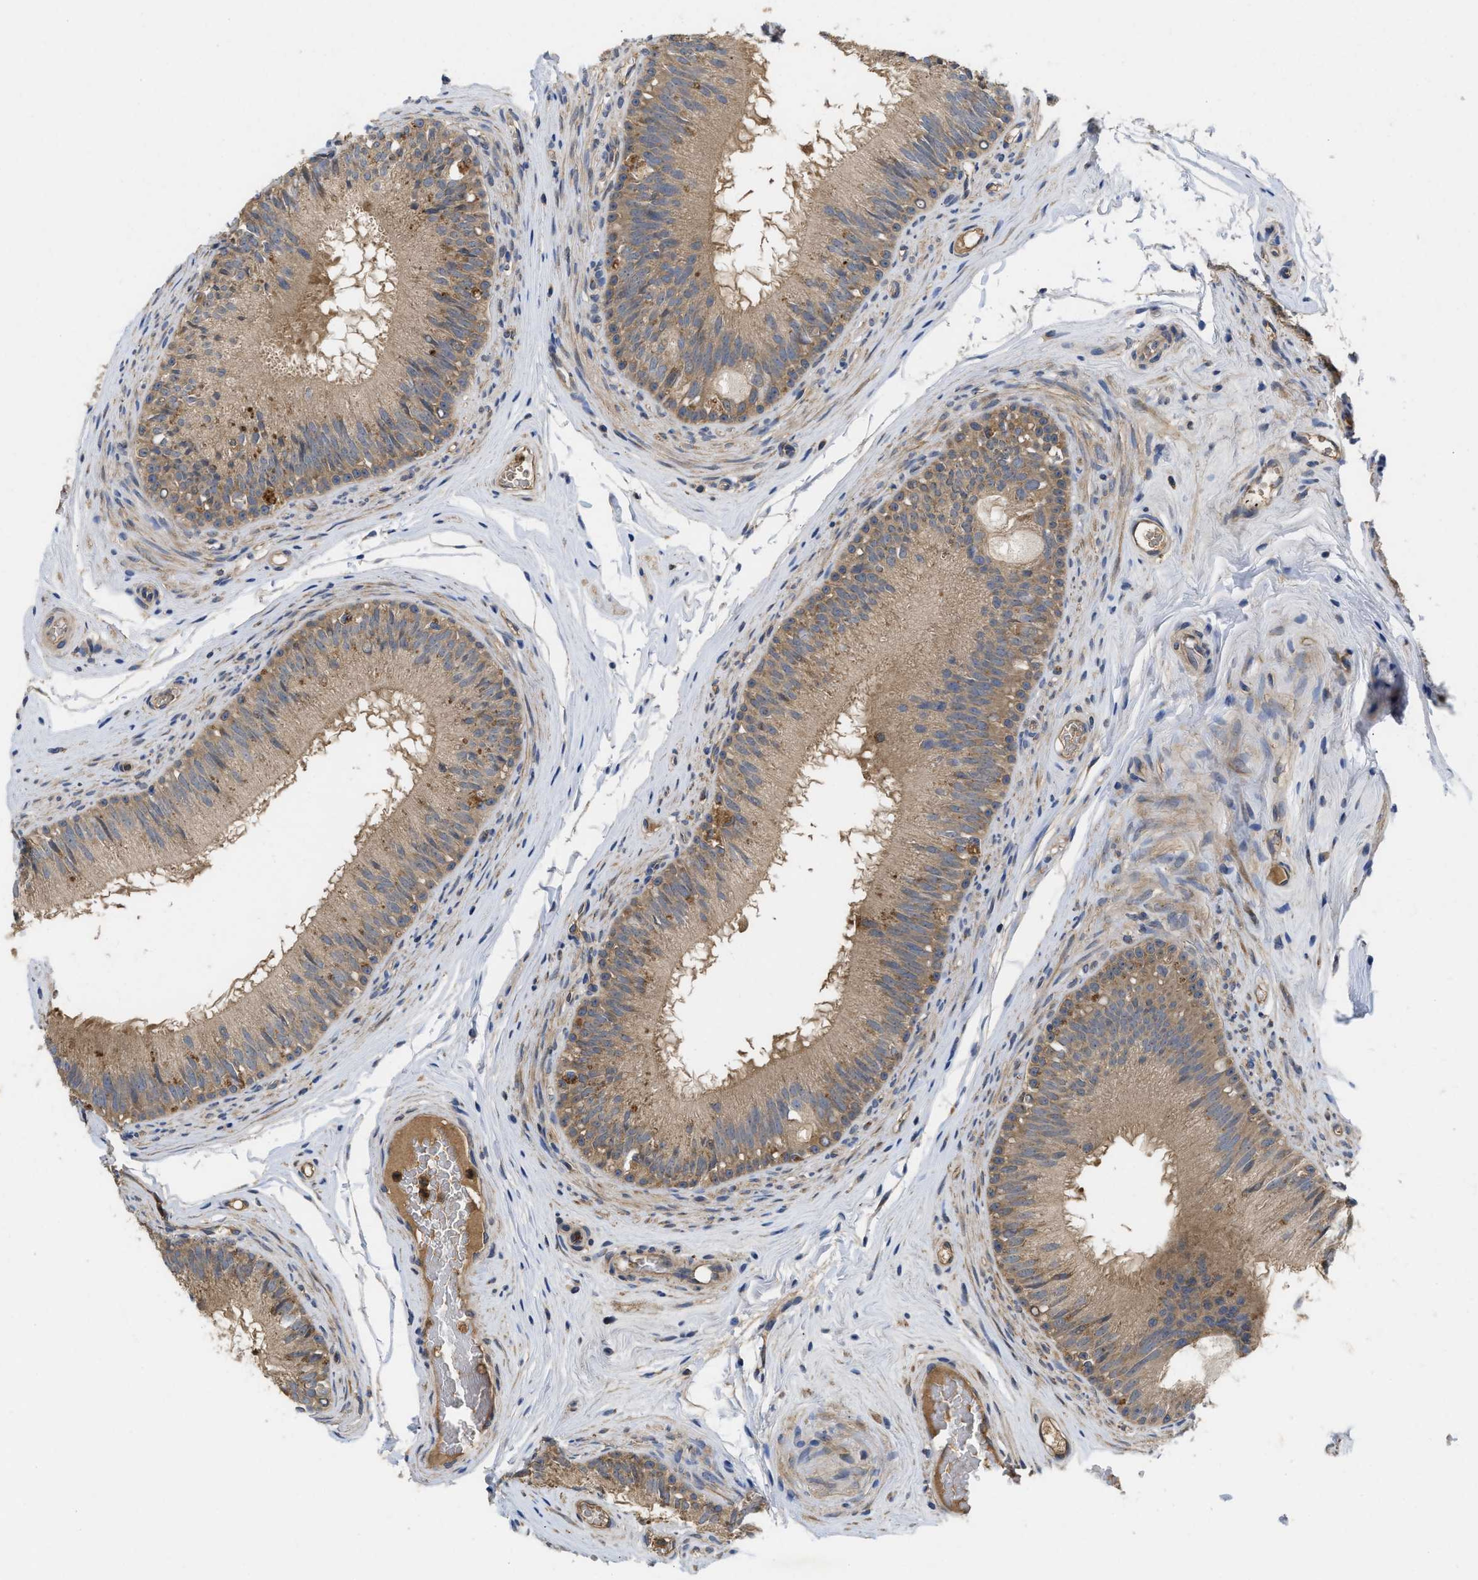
{"staining": {"intensity": "weak", "quantity": ">75%", "location": "cytoplasmic/membranous"}, "tissue": "epididymis", "cell_type": "Glandular cells", "image_type": "normal", "snomed": [{"axis": "morphology", "description": "Normal tissue, NOS"}, {"axis": "topography", "description": "Testis"}, {"axis": "topography", "description": "Epididymis"}], "caption": "Immunohistochemical staining of benign human epididymis displays weak cytoplasmic/membranous protein staining in about >75% of glandular cells. Ihc stains the protein in brown and the nuclei are stained blue.", "gene": "RNF216", "patient": {"sex": "male", "age": 36}}